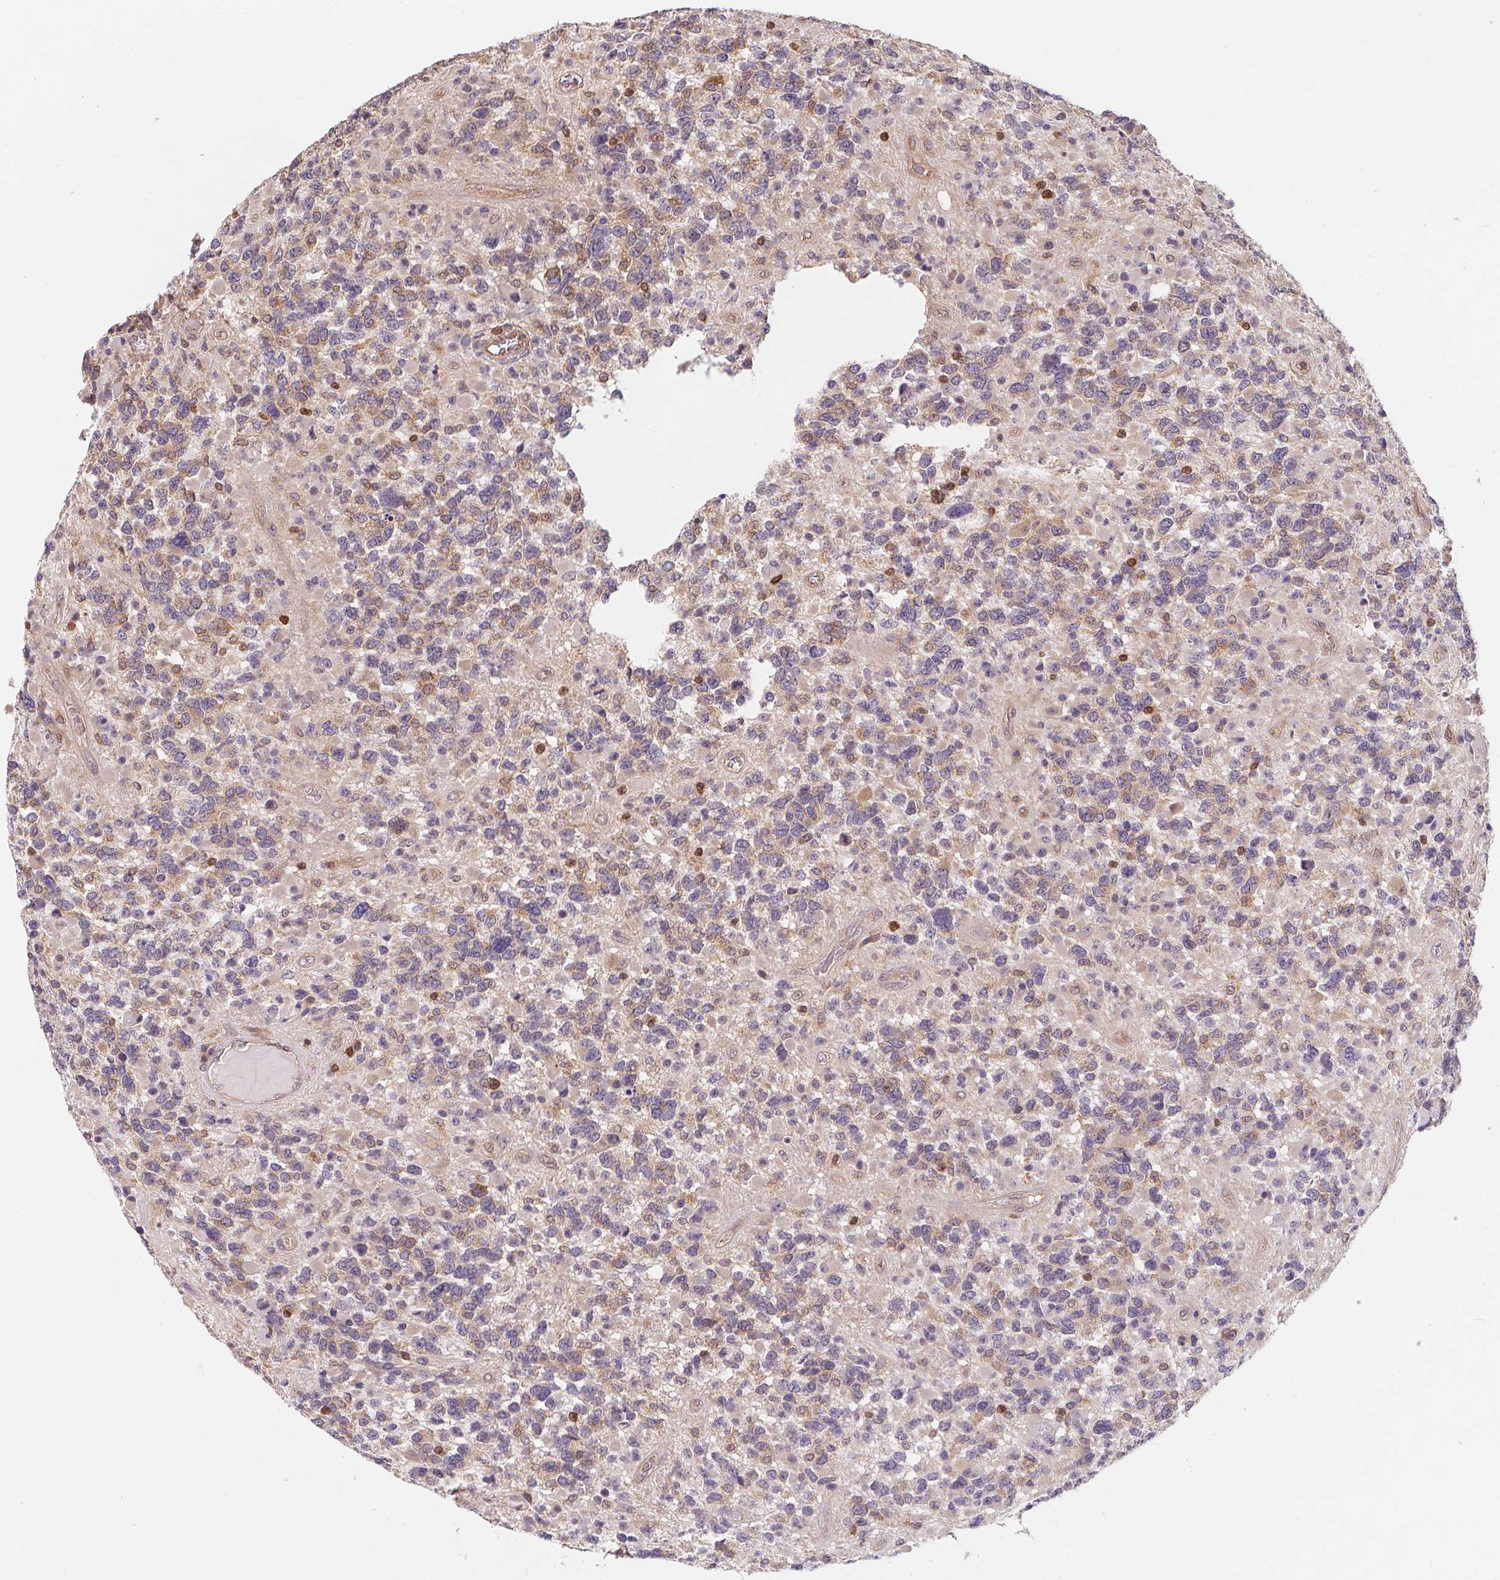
{"staining": {"intensity": "weak", "quantity": "25%-75%", "location": "cytoplasmic/membranous"}, "tissue": "glioma", "cell_type": "Tumor cells", "image_type": "cancer", "snomed": [{"axis": "morphology", "description": "Glioma, malignant, High grade"}, {"axis": "topography", "description": "Brain"}], "caption": "Immunohistochemistry (IHC) histopathology image of neoplastic tissue: human high-grade glioma (malignant) stained using immunohistochemistry shows low levels of weak protein expression localized specifically in the cytoplasmic/membranous of tumor cells, appearing as a cytoplasmic/membranous brown color.", "gene": "ANKRD13A", "patient": {"sex": "female", "age": 40}}